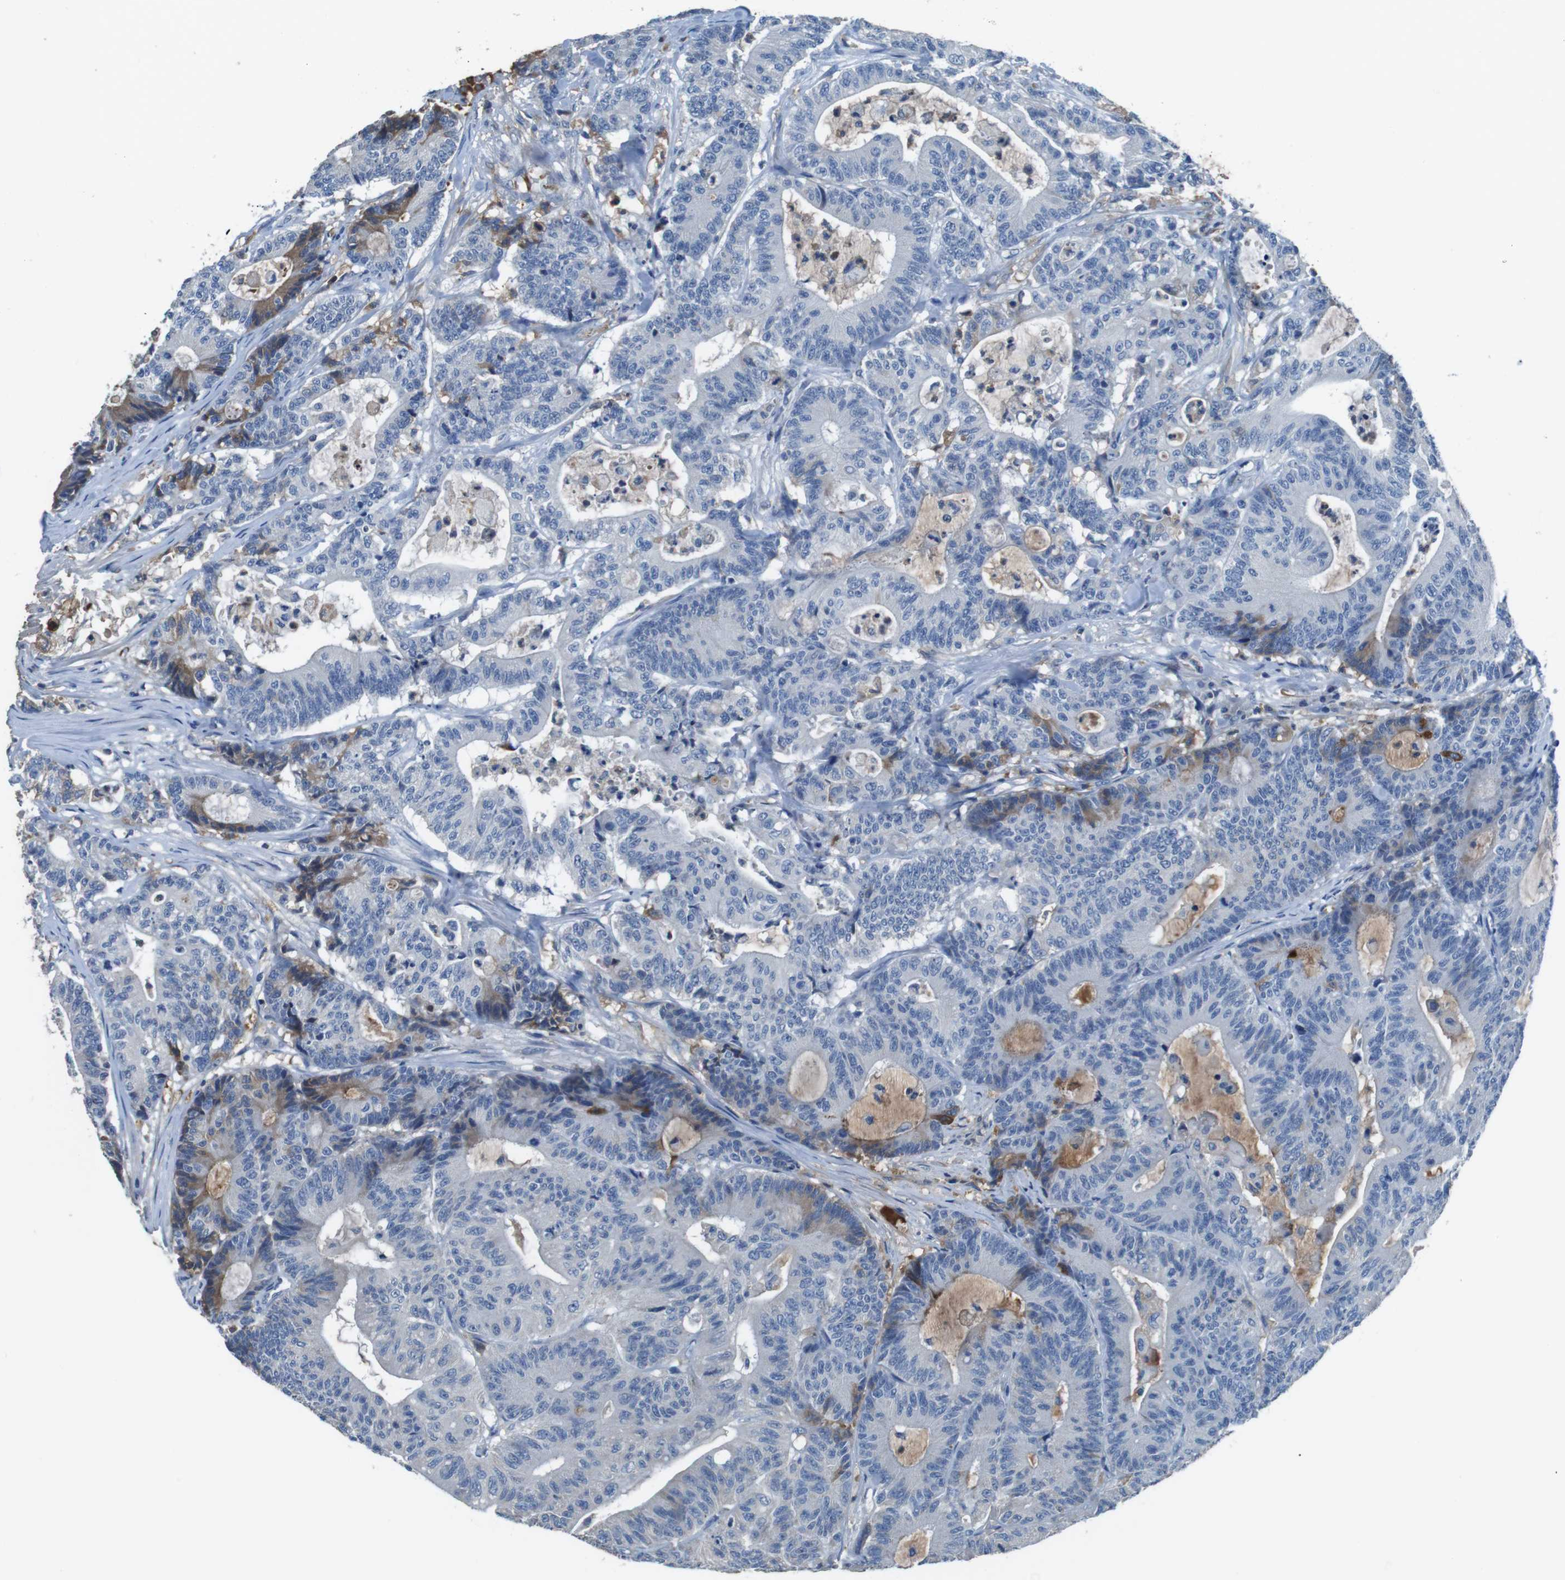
{"staining": {"intensity": "moderate", "quantity": "<25%", "location": "cytoplasmic/membranous"}, "tissue": "colorectal cancer", "cell_type": "Tumor cells", "image_type": "cancer", "snomed": [{"axis": "morphology", "description": "Adenocarcinoma, NOS"}, {"axis": "topography", "description": "Colon"}], "caption": "Colorectal cancer (adenocarcinoma) stained with DAB IHC demonstrates low levels of moderate cytoplasmic/membranous expression in about <25% of tumor cells. The staining is performed using DAB brown chromogen to label protein expression. The nuclei are counter-stained blue using hematoxylin.", "gene": "TMPRSS15", "patient": {"sex": "female", "age": 84}}